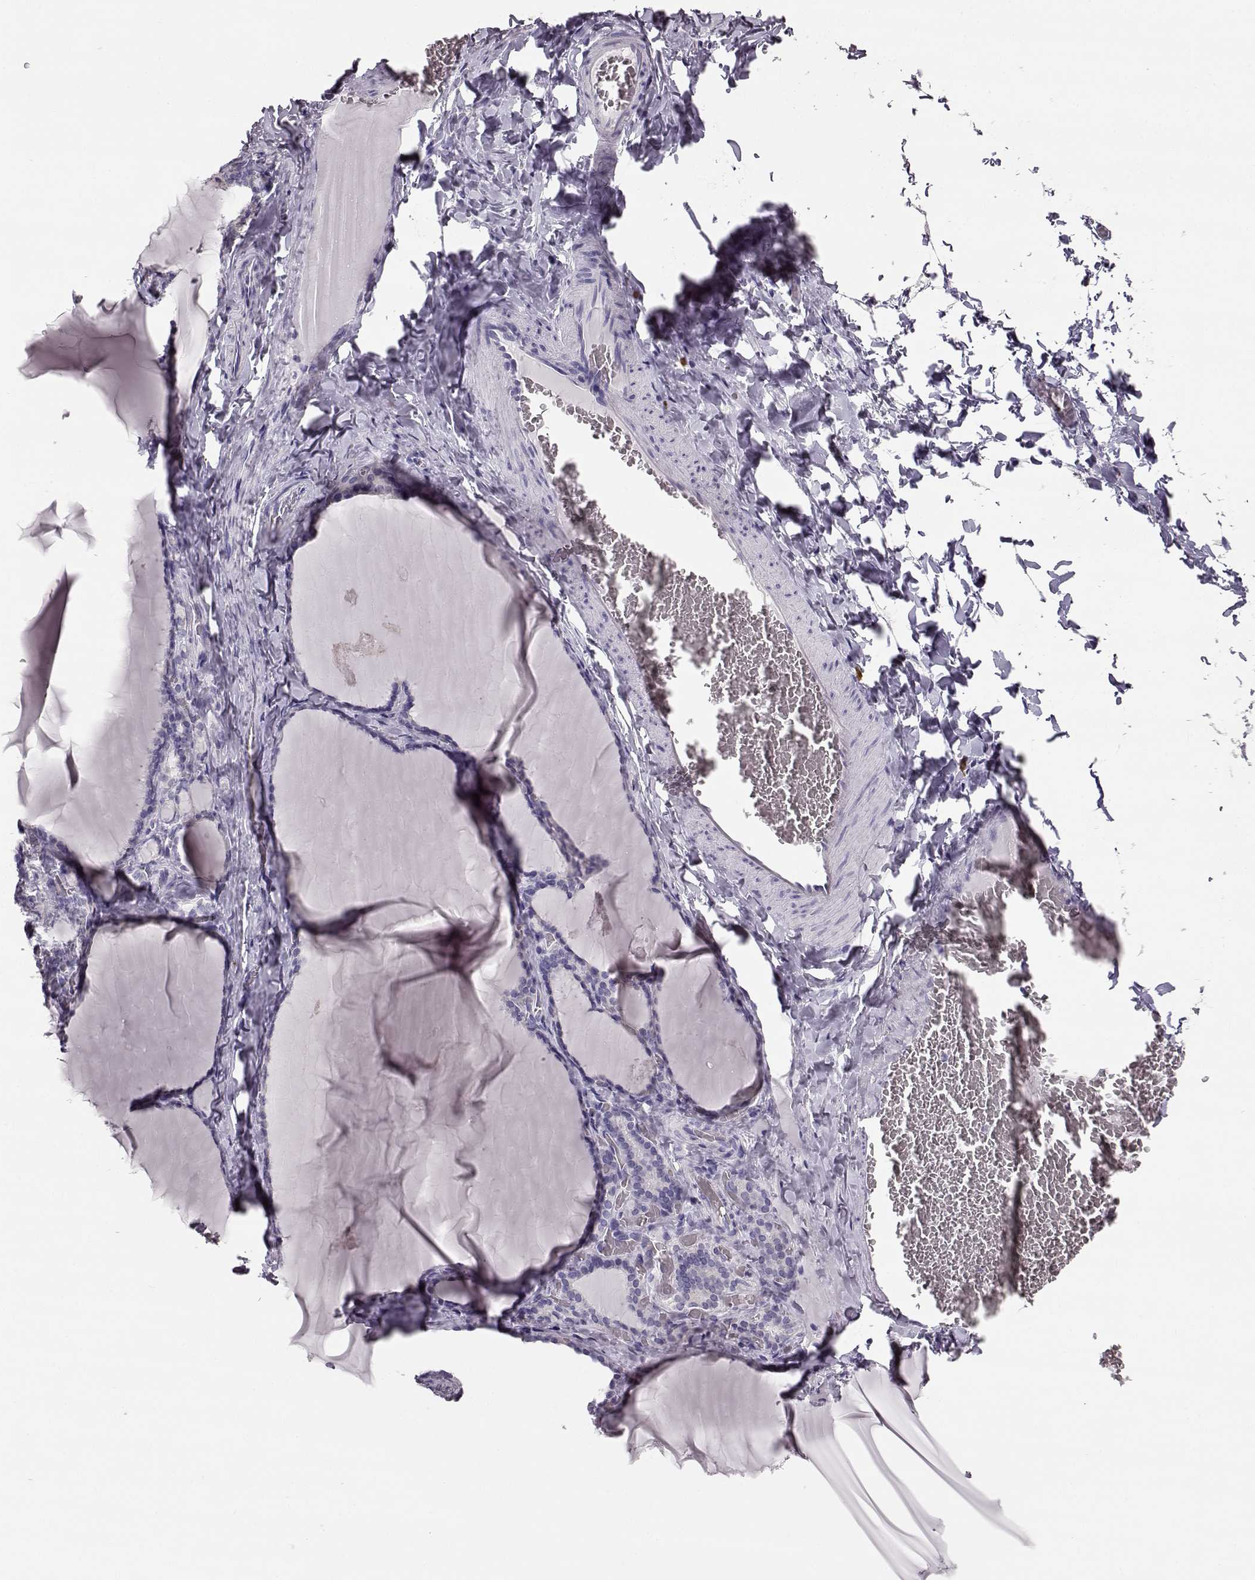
{"staining": {"intensity": "negative", "quantity": "none", "location": "none"}, "tissue": "thyroid gland", "cell_type": "Glandular cells", "image_type": "normal", "snomed": [{"axis": "morphology", "description": "Normal tissue, NOS"}, {"axis": "morphology", "description": "Hyperplasia, NOS"}, {"axis": "topography", "description": "Thyroid gland"}], "caption": "An immunohistochemistry histopathology image of unremarkable thyroid gland is shown. There is no staining in glandular cells of thyroid gland.", "gene": "NPTXR", "patient": {"sex": "female", "age": 27}}